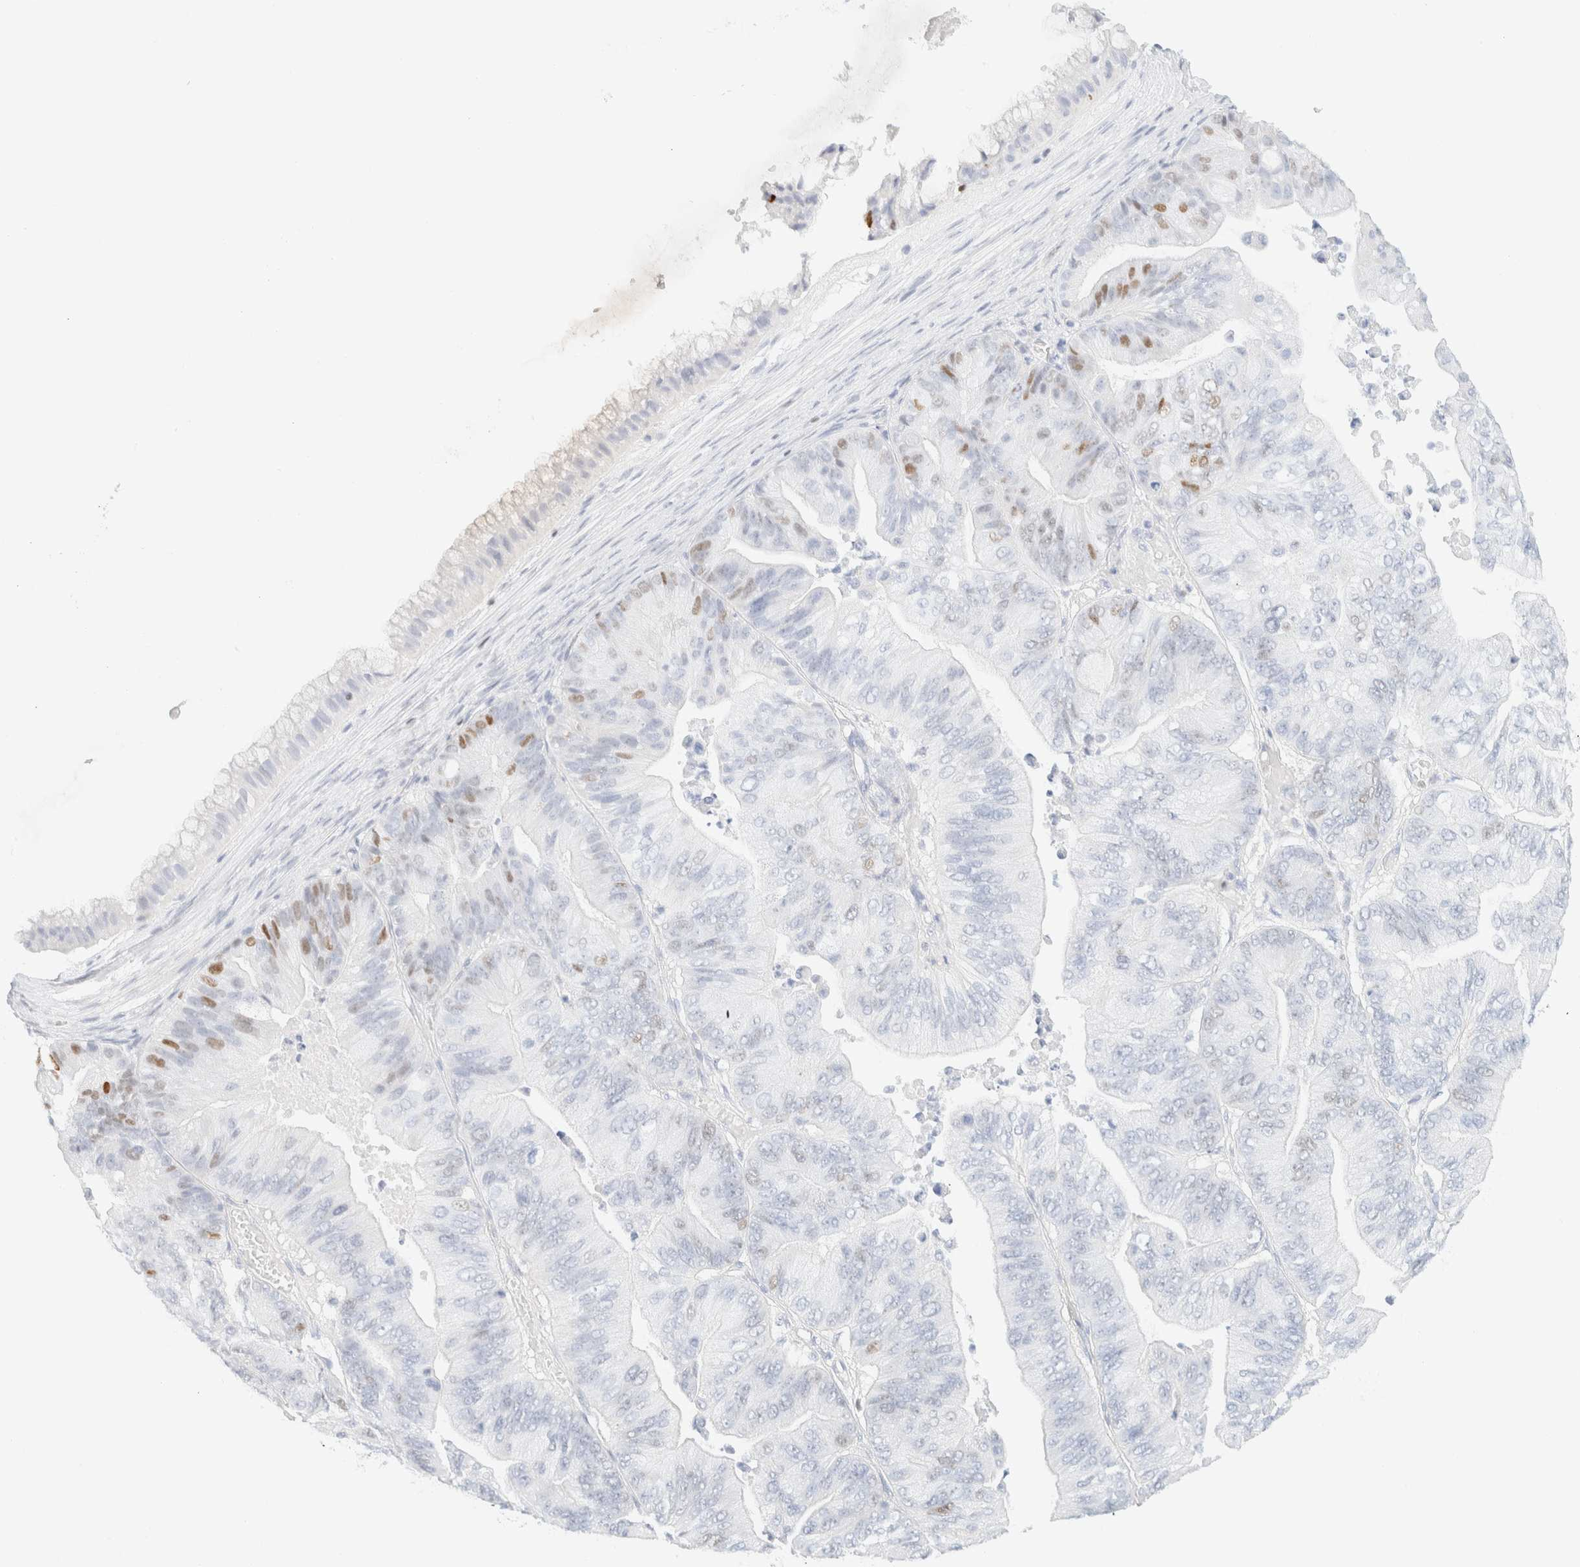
{"staining": {"intensity": "negative", "quantity": "none", "location": "none"}, "tissue": "ovarian cancer", "cell_type": "Tumor cells", "image_type": "cancer", "snomed": [{"axis": "morphology", "description": "Cystadenocarcinoma, mucinous, NOS"}, {"axis": "topography", "description": "Ovary"}], "caption": "Micrograph shows no protein expression in tumor cells of ovarian cancer tissue.", "gene": "IKZF3", "patient": {"sex": "female", "age": 61}}